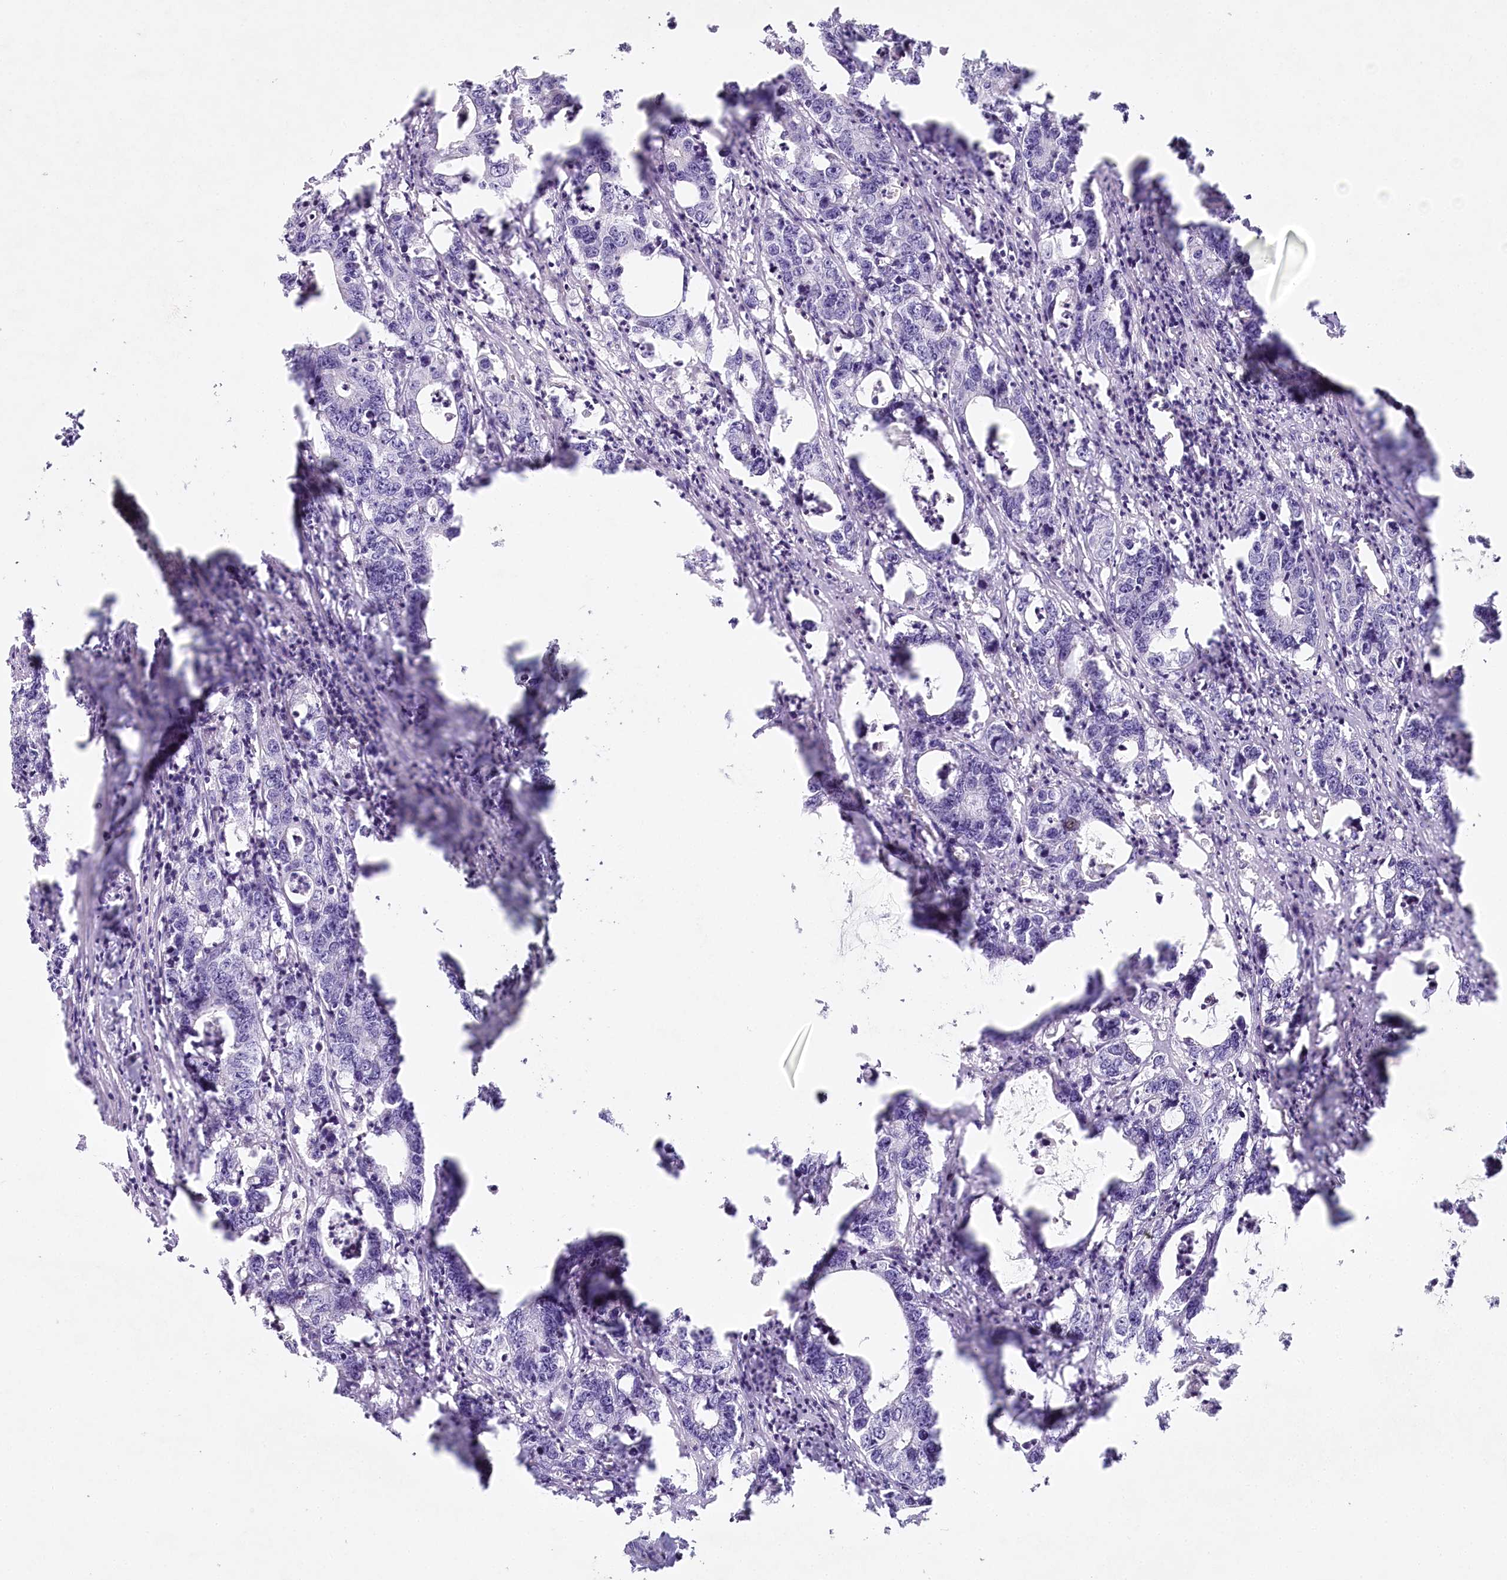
{"staining": {"intensity": "negative", "quantity": "none", "location": "none"}, "tissue": "colorectal cancer", "cell_type": "Tumor cells", "image_type": "cancer", "snomed": [{"axis": "morphology", "description": "Adenocarcinoma, NOS"}, {"axis": "topography", "description": "Colon"}], "caption": "Colorectal cancer was stained to show a protein in brown. There is no significant expression in tumor cells.", "gene": "HPD", "patient": {"sex": "female", "age": 75}}